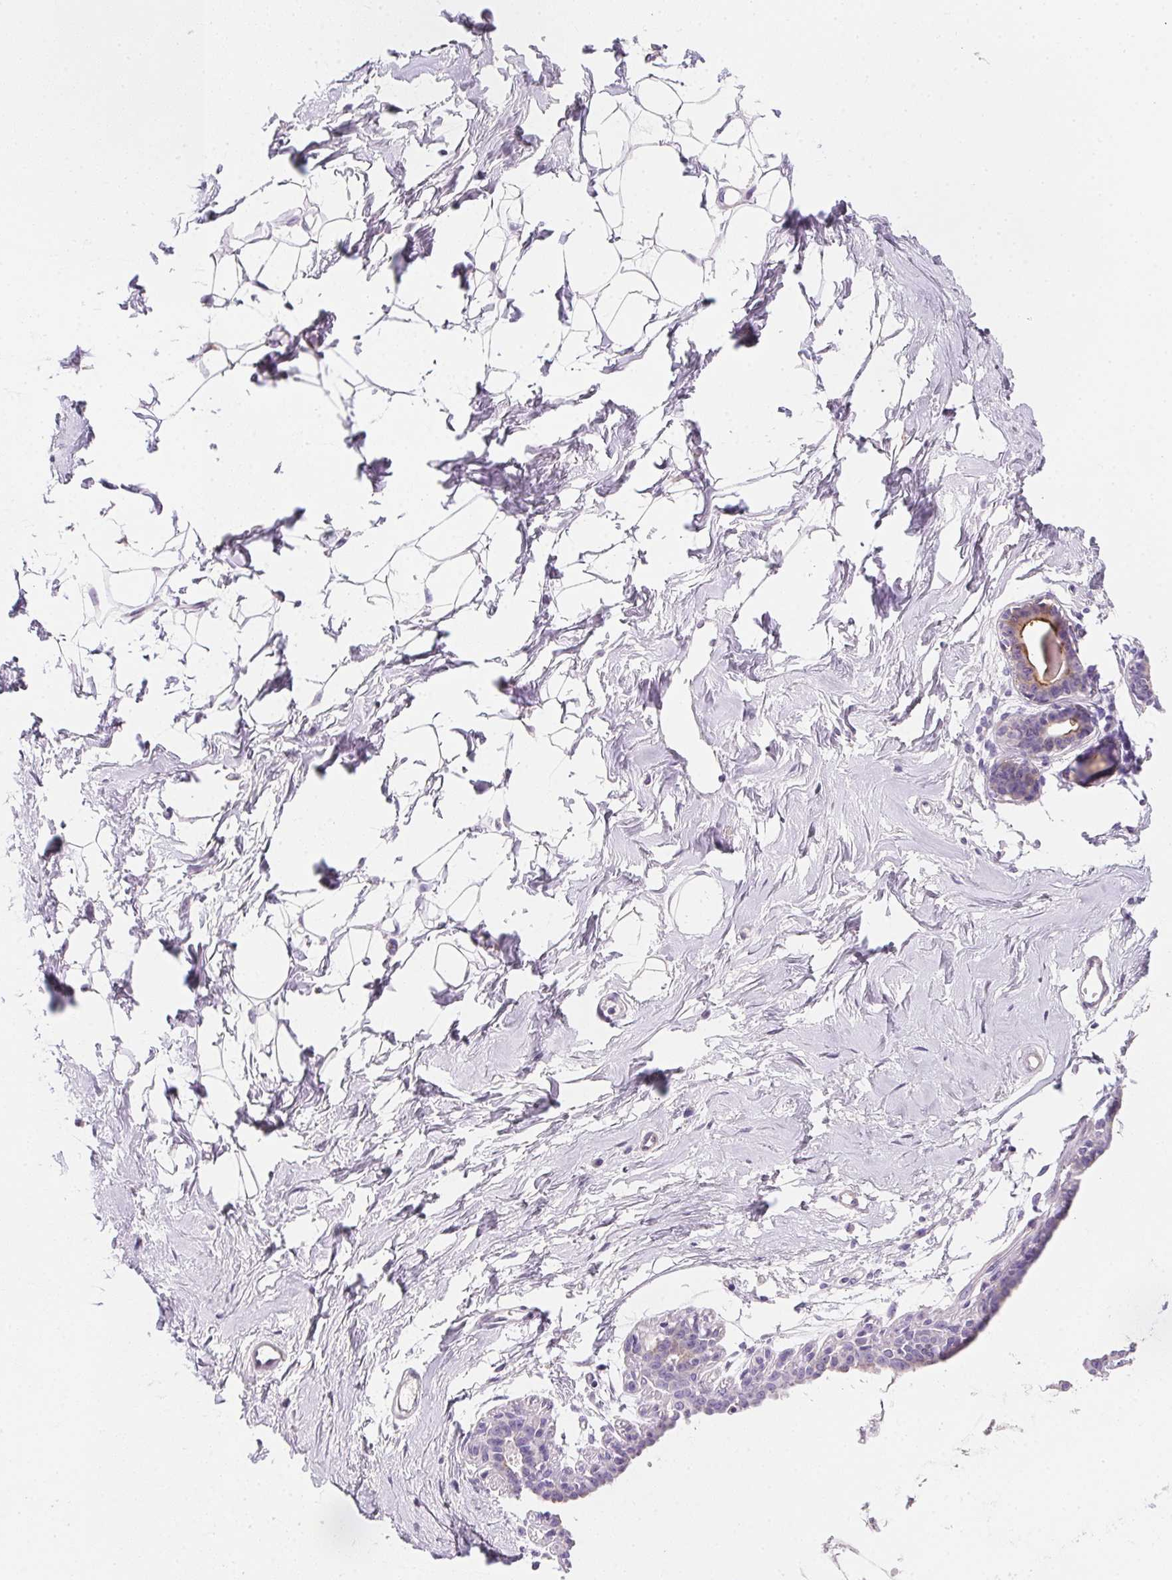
{"staining": {"intensity": "negative", "quantity": "none", "location": "none"}, "tissue": "breast", "cell_type": "Adipocytes", "image_type": "normal", "snomed": [{"axis": "morphology", "description": "Normal tissue, NOS"}, {"axis": "topography", "description": "Breast"}], "caption": "Immunohistochemistry (IHC) of normal human breast displays no expression in adipocytes. (Stains: DAB (3,3'-diaminobenzidine) IHC with hematoxylin counter stain, Microscopy: brightfield microscopy at high magnification).", "gene": "AQP5", "patient": {"sex": "female", "age": 45}}